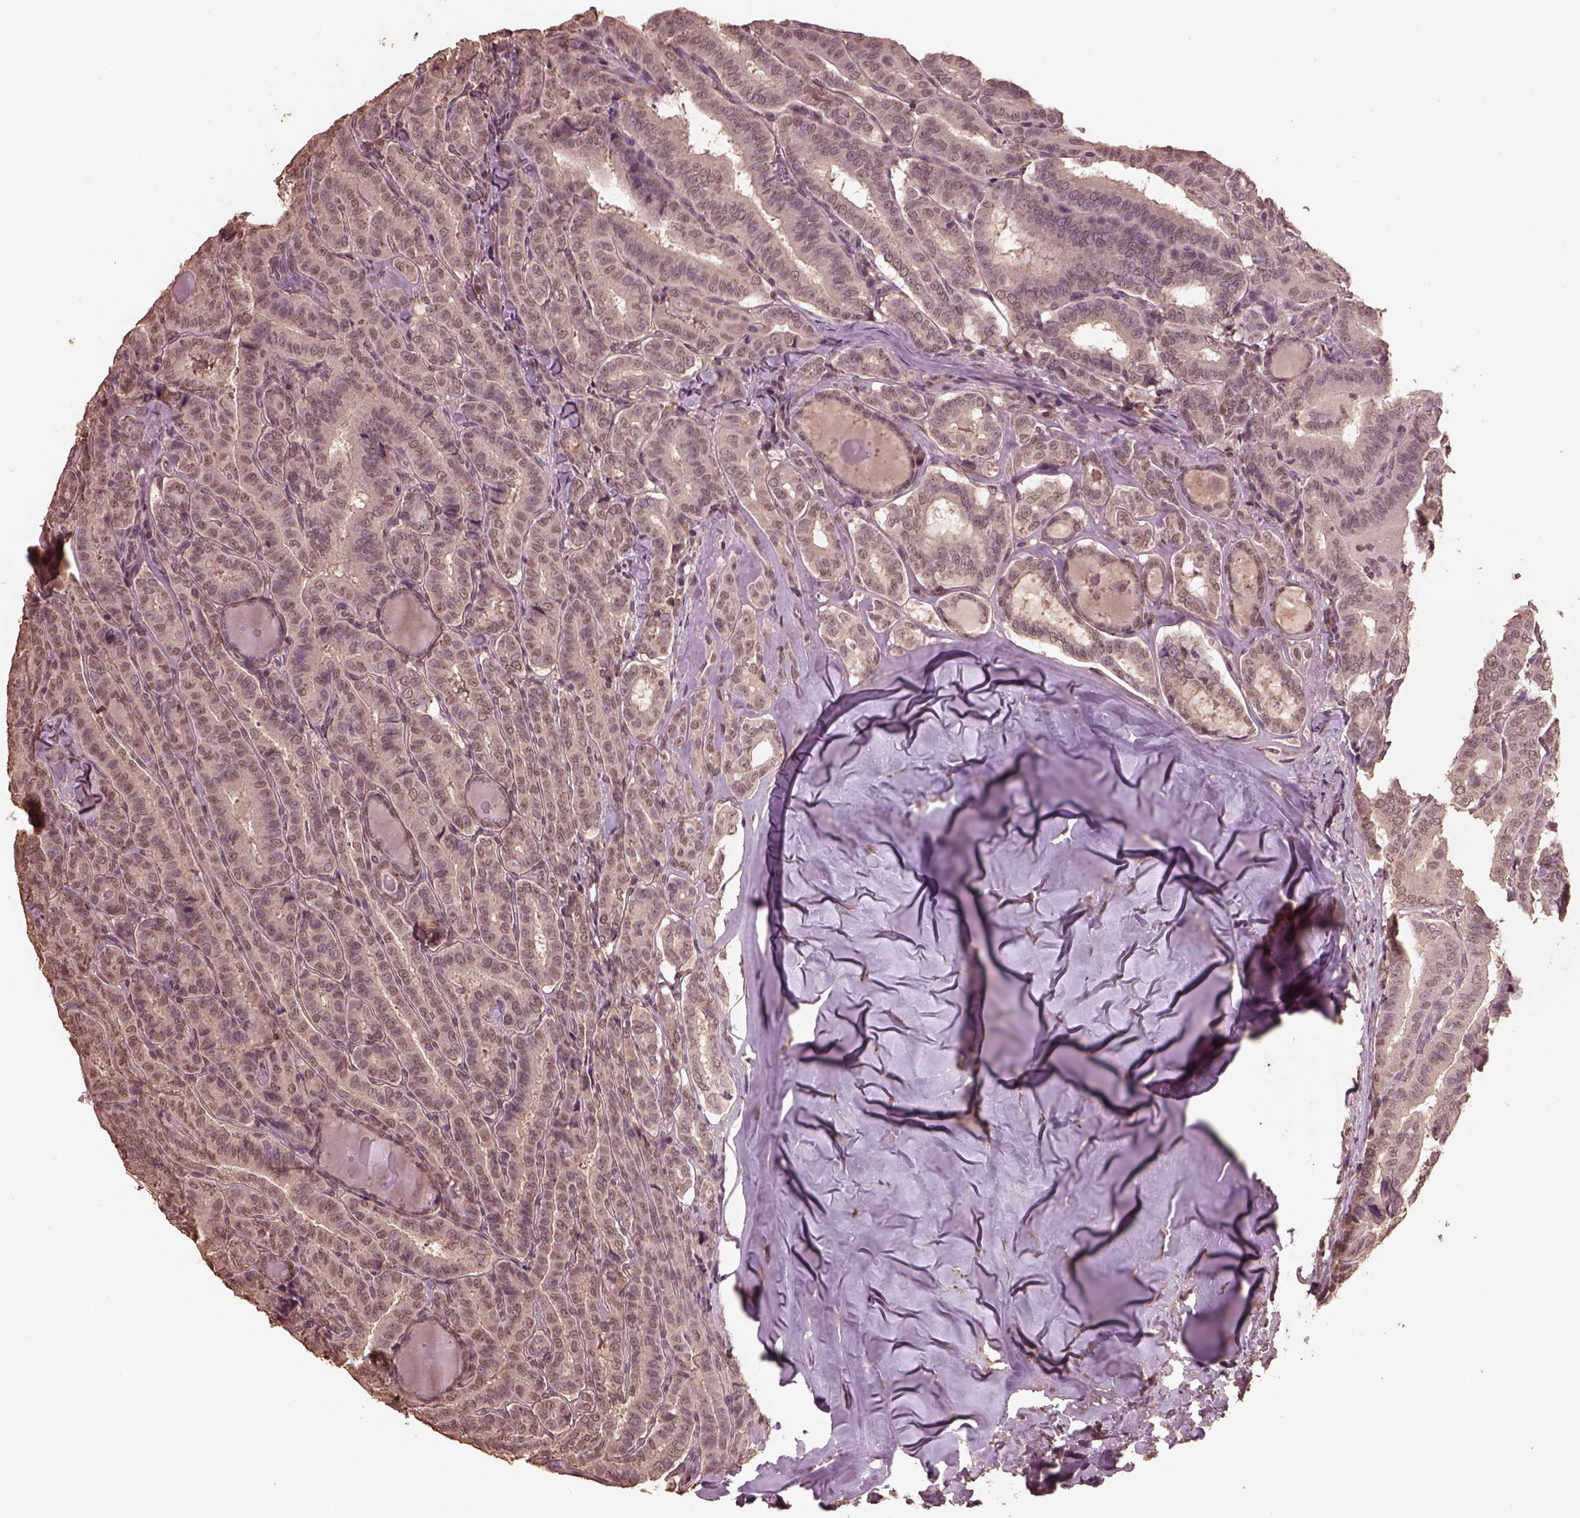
{"staining": {"intensity": "weak", "quantity": ">75%", "location": "nuclear"}, "tissue": "thyroid cancer", "cell_type": "Tumor cells", "image_type": "cancer", "snomed": [{"axis": "morphology", "description": "Papillary adenocarcinoma, NOS"}, {"axis": "morphology", "description": "Papillary adenoma metastatic"}, {"axis": "topography", "description": "Thyroid gland"}], "caption": "About >75% of tumor cells in human thyroid cancer display weak nuclear protein staining as visualized by brown immunohistochemical staining.", "gene": "CPT1C", "patient": {"sex": "female", "age": 50}}